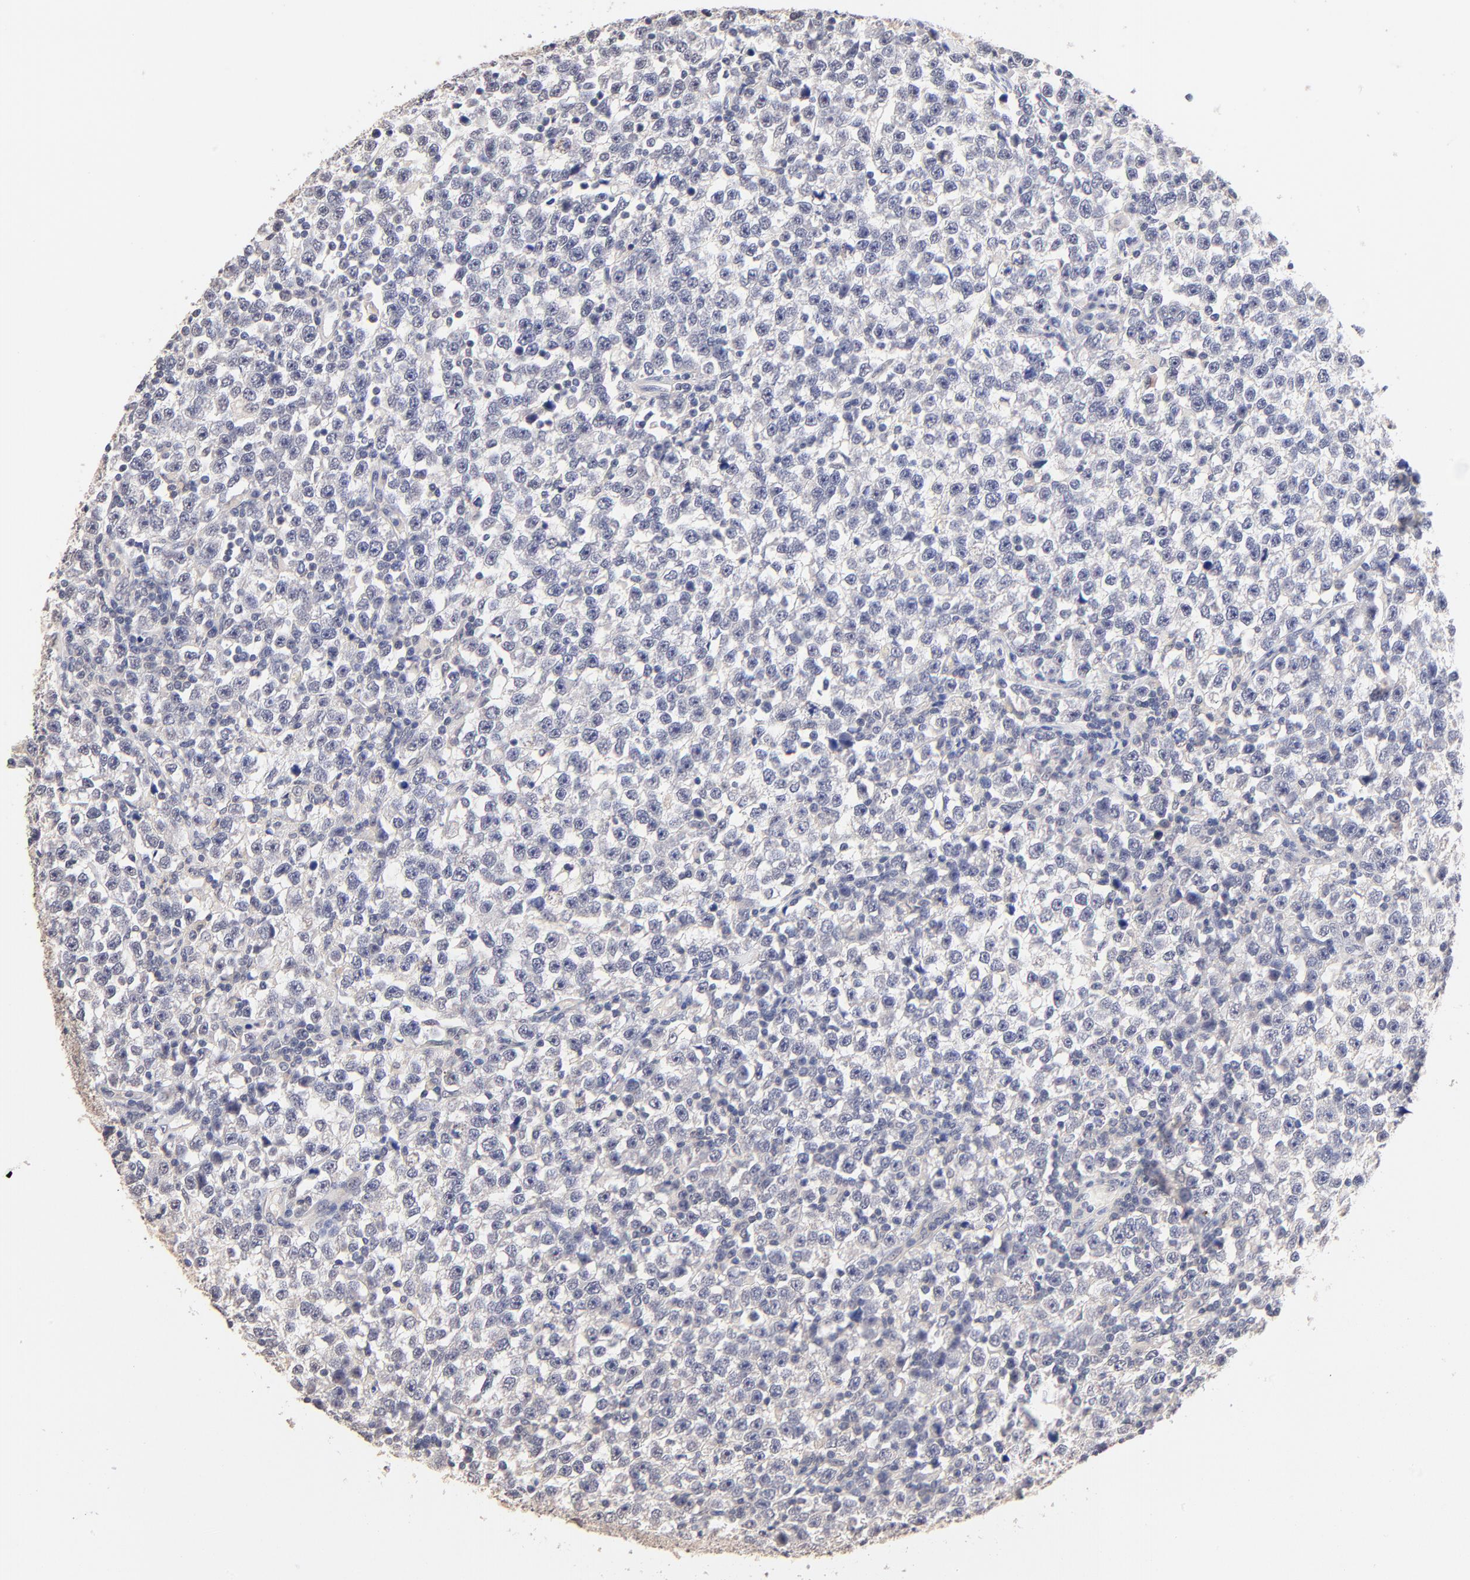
{"staining": {"intensity": "negative", "quantity": "none", "location": "none"}, "tissue": "testis cancer", "cell_type": "Tumor cells", "image_type": "cancer", "snomed": [{"axis": "morphology", "description": "Seminoma, NOS"}, {"axis": "topography", "description": "Testis"}], "caption": "This is a image of immunohistochemistry staining of seminoma (testis), which shows no expression in tumor cells.", "gene": "RIBC2", "patient": {"sex": "male", "age": 43}}